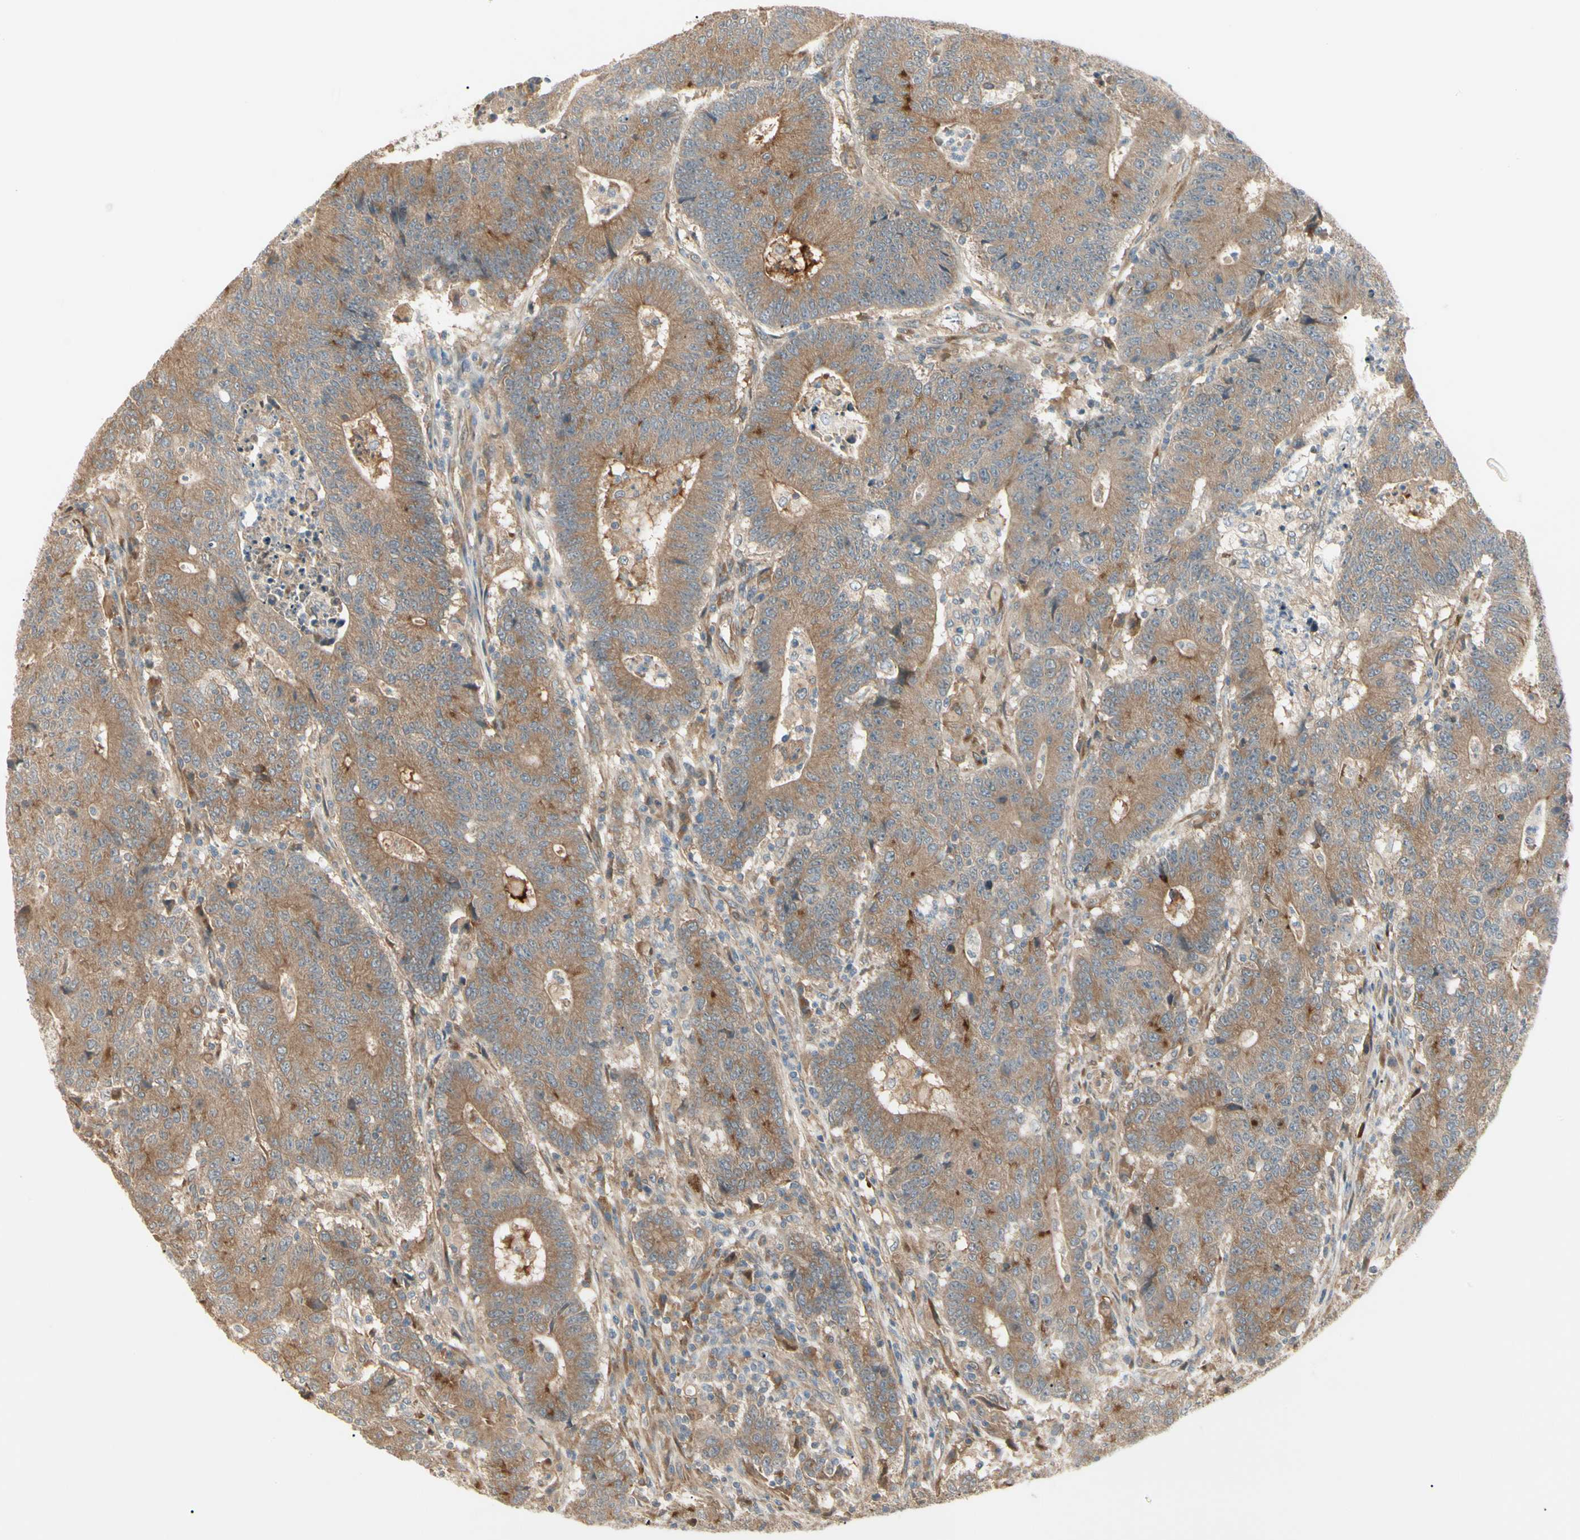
{"staining": {"intensity": "moderate", "quantity": ">75%", "location": "cytoplasmic/membranous"}, "tissue": "colorectal cancer", "cell_type": "Tumor cells", "image_type": "cancer", "snomed": [{"axis": "morphology", "description": "Normal tissue, NOS"}, {"axis": "morphology", "description": "Adenocarcinoma, NOS"}, {"axis": "topography", "description": "Colon"}], "caption": "A photomicrograph showing moderate cytoplasmic/membranous staining in about >75% of tumor cells in colorectal cancer, as visualized by brown immunohistochemical staining.", "gene": "F2R", "patient": {"sex": "female", "age": 75}}